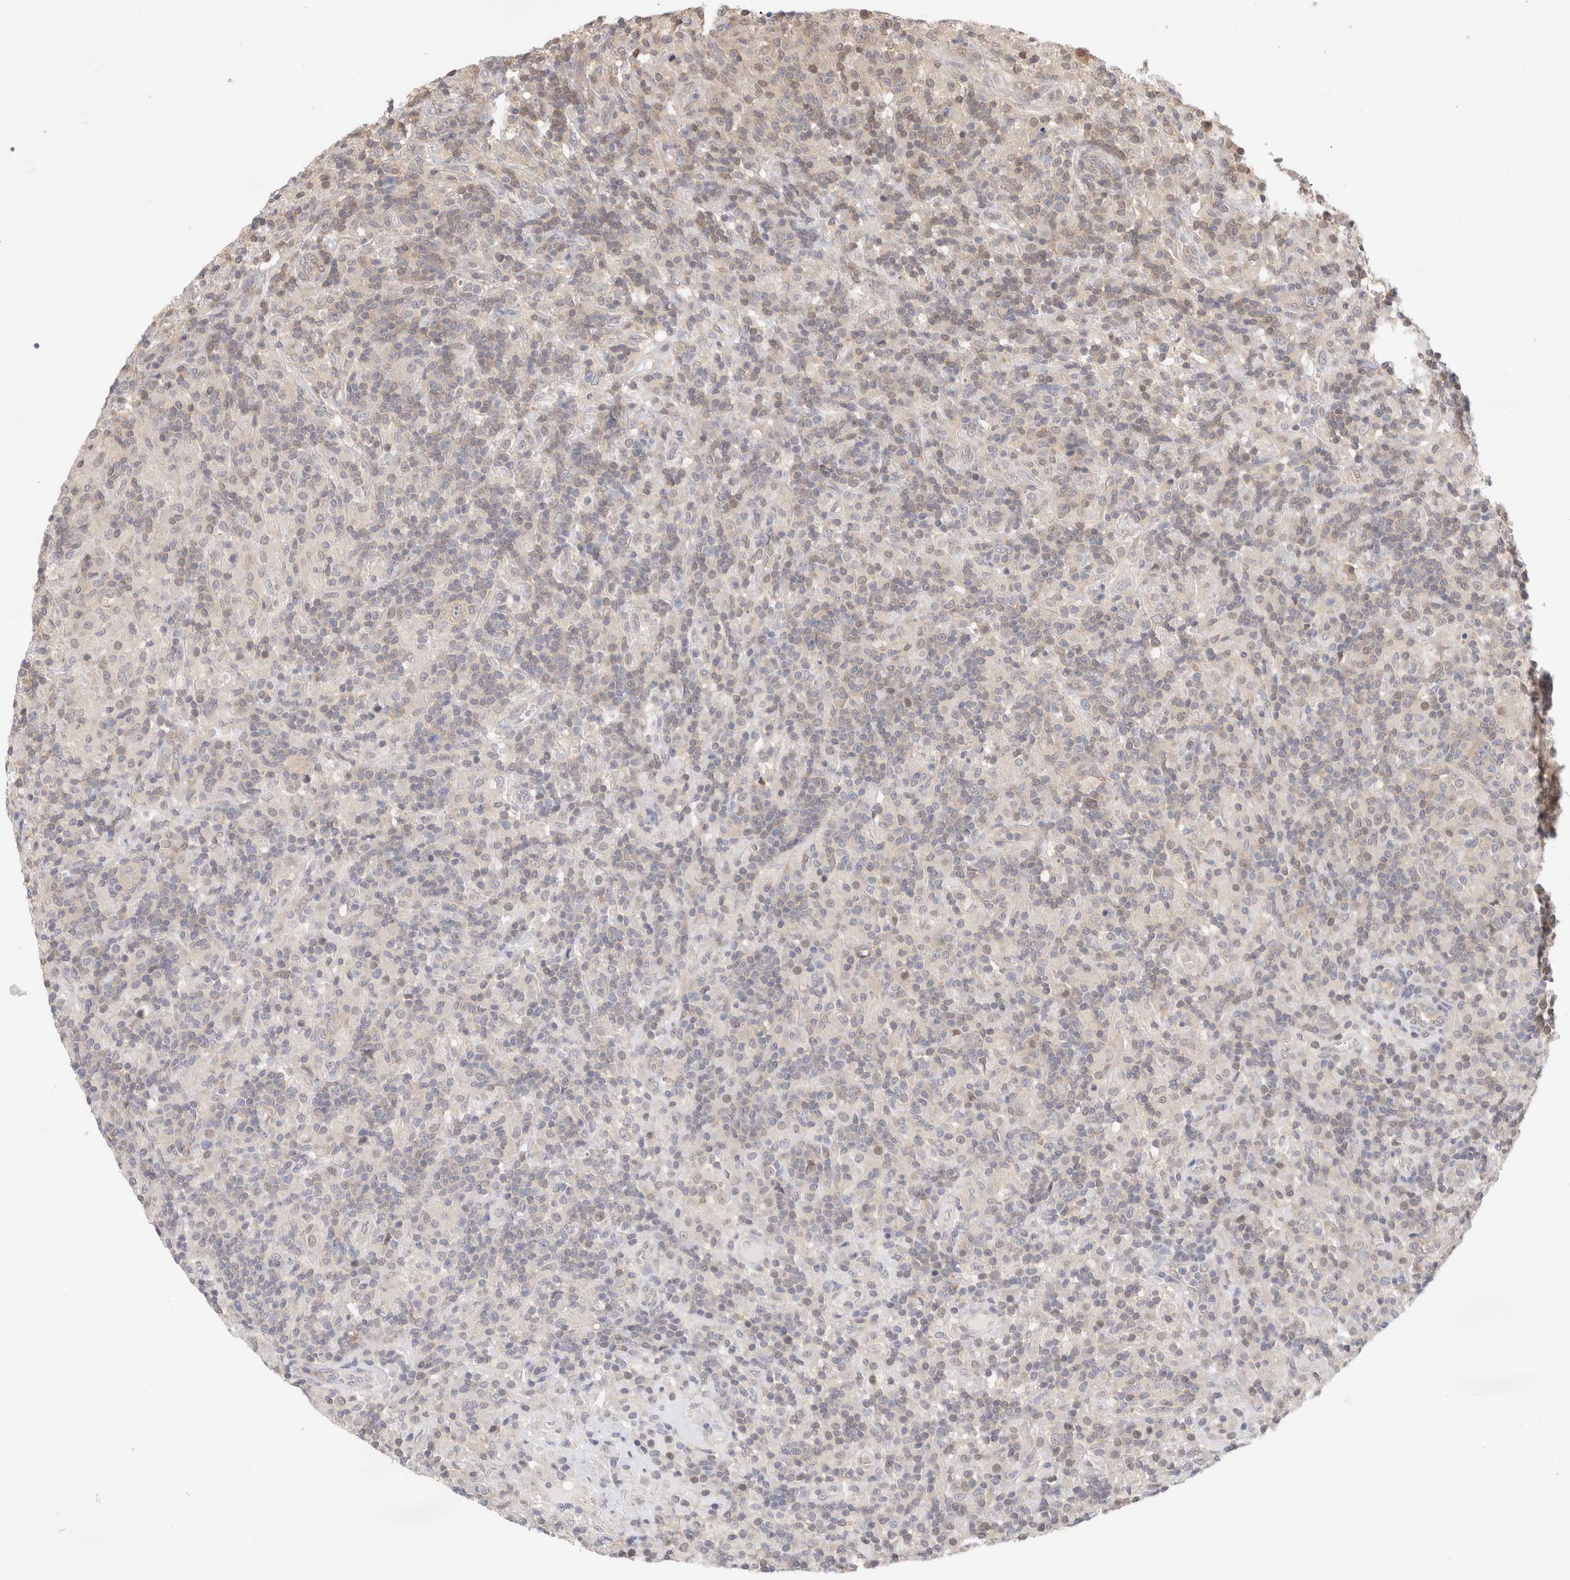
{"staining": {"intensity": "negative", "quantity": "none", "location": "none"}, "tissue": "lymphoma", "cell_type": "Tumor cells", "image_type": "cancer", "snomed": [{"axis": "morphology", "description": "Hodgkin's disease, NOS"}, {"axis": "topography", "description": "Lymph node"}], "caption": "Hodgkin's disease stained for a protein using immunohistochemistry demonstrates no staining tumor cells.", "gene": "C17orf97", "patient": {"sex": "male", "age": 70}}